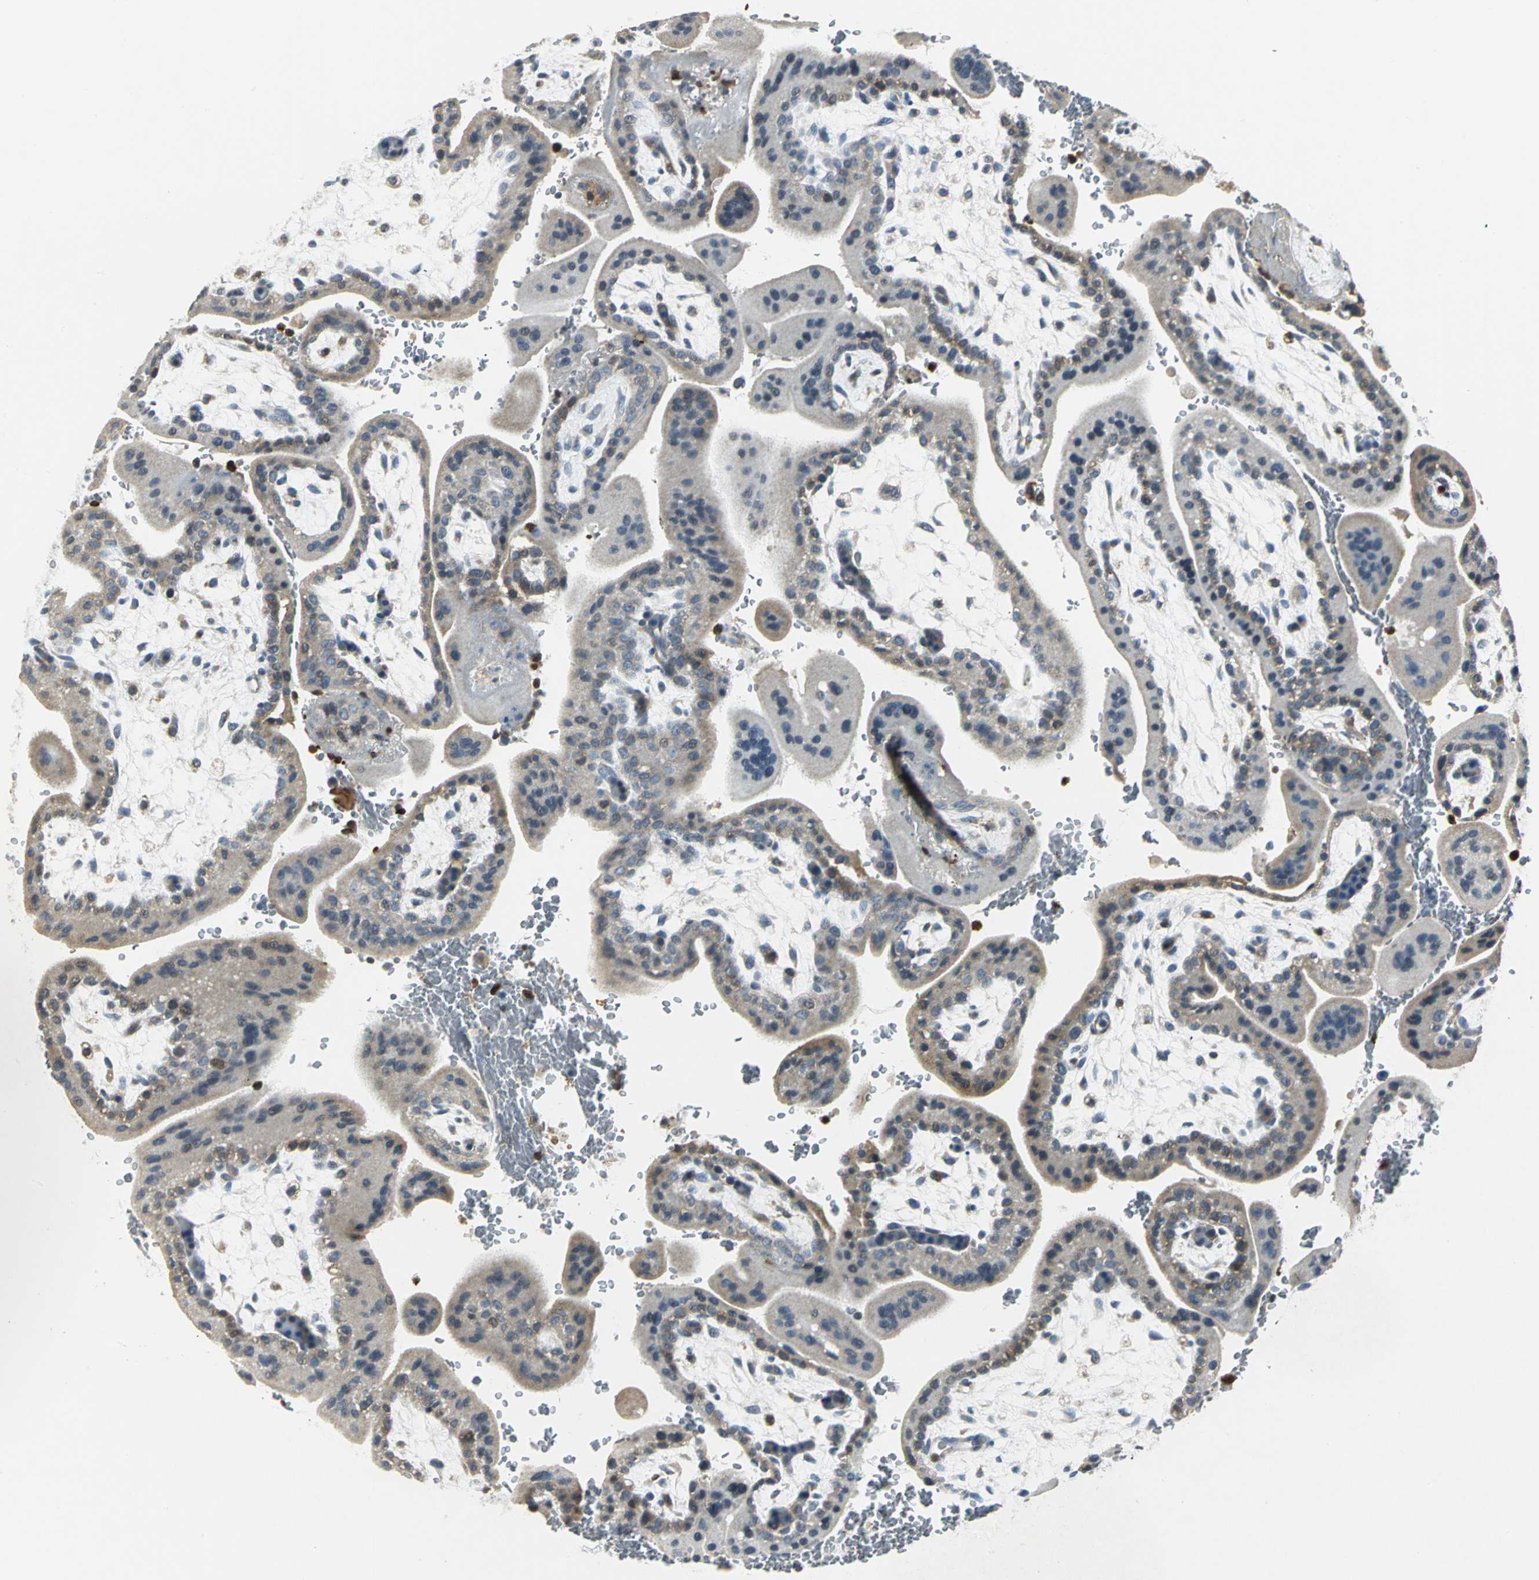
{"staining": {"intensity": "weak", "quantity": "25%-75%", "location": "cytoplasmic/membranous"}, "tissue": "placenta", "cell_type": "Decidual cells", "image_type": "normal", "snomed": [{"axis": "morphology", "description": "Normal tissue, NOS"}, {"axis": "topography", "description": "Placenta"}], "caption": "Normal placenta displays weak cytoplasmic/membranous expression in about 25%-75% of decidual cells, visualized by immunohistochemistry.", "gene": "USP40", "patient": {"sex": "female", "age": 35}}